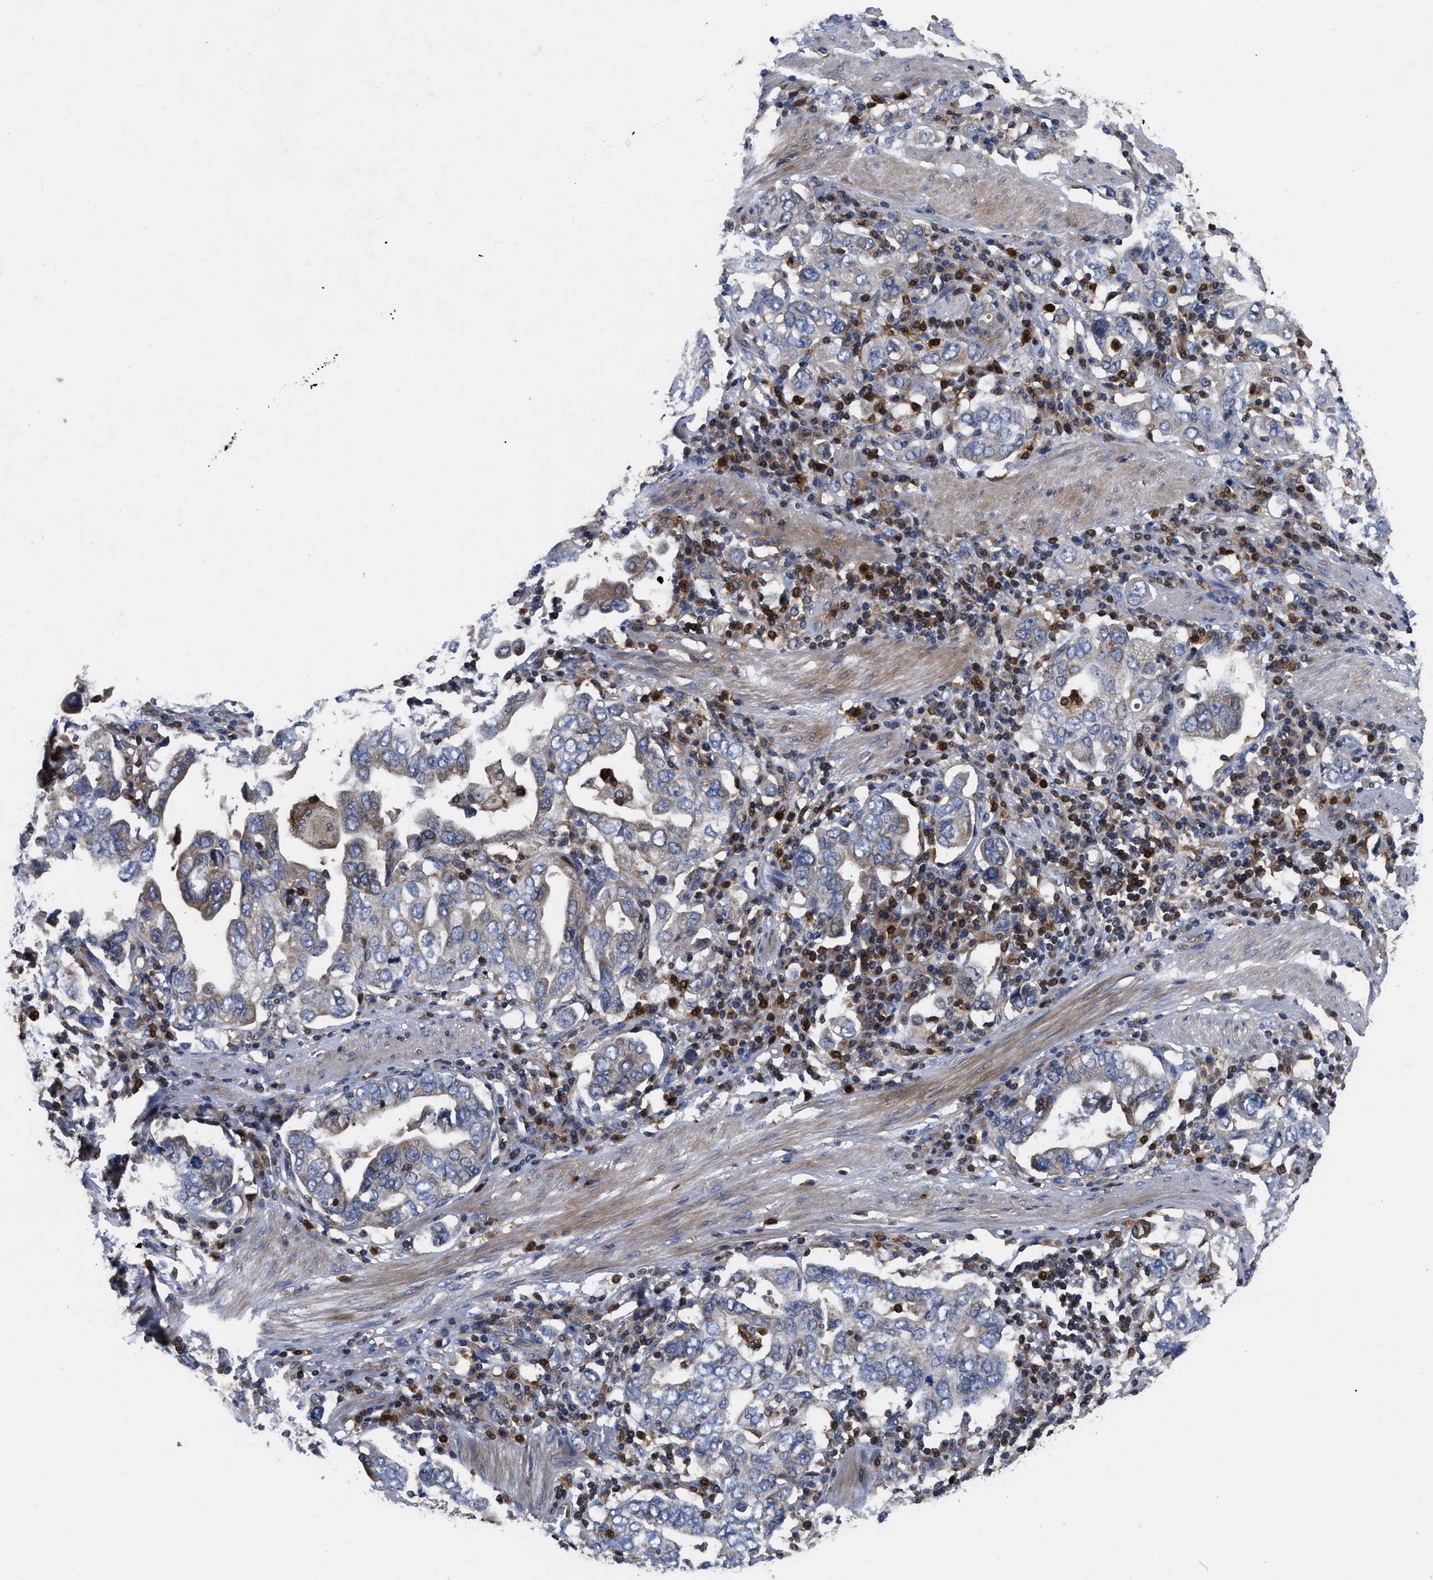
{"staining": {"intensity": "weak", "quantity": "25%-75%", "location": "cytoplasmic/membranous"}, "tissue": "stomach cancer", "cell_type": "Tumor cells", "image_type": "cancer", "snomed": [{"axis": "morphology", "description": "Adenocarcinoma, NOS"}, {"axis": "topography", "description": "Stomach, upper"}], "caption": "The immunohistochemical stain highlights weak cytoplasmic/membranous positivity in tumor cells of stomach adenocarcinoma tissue.", "gene": "YBEY", "patient": {"sex": "male", "age": 62}}